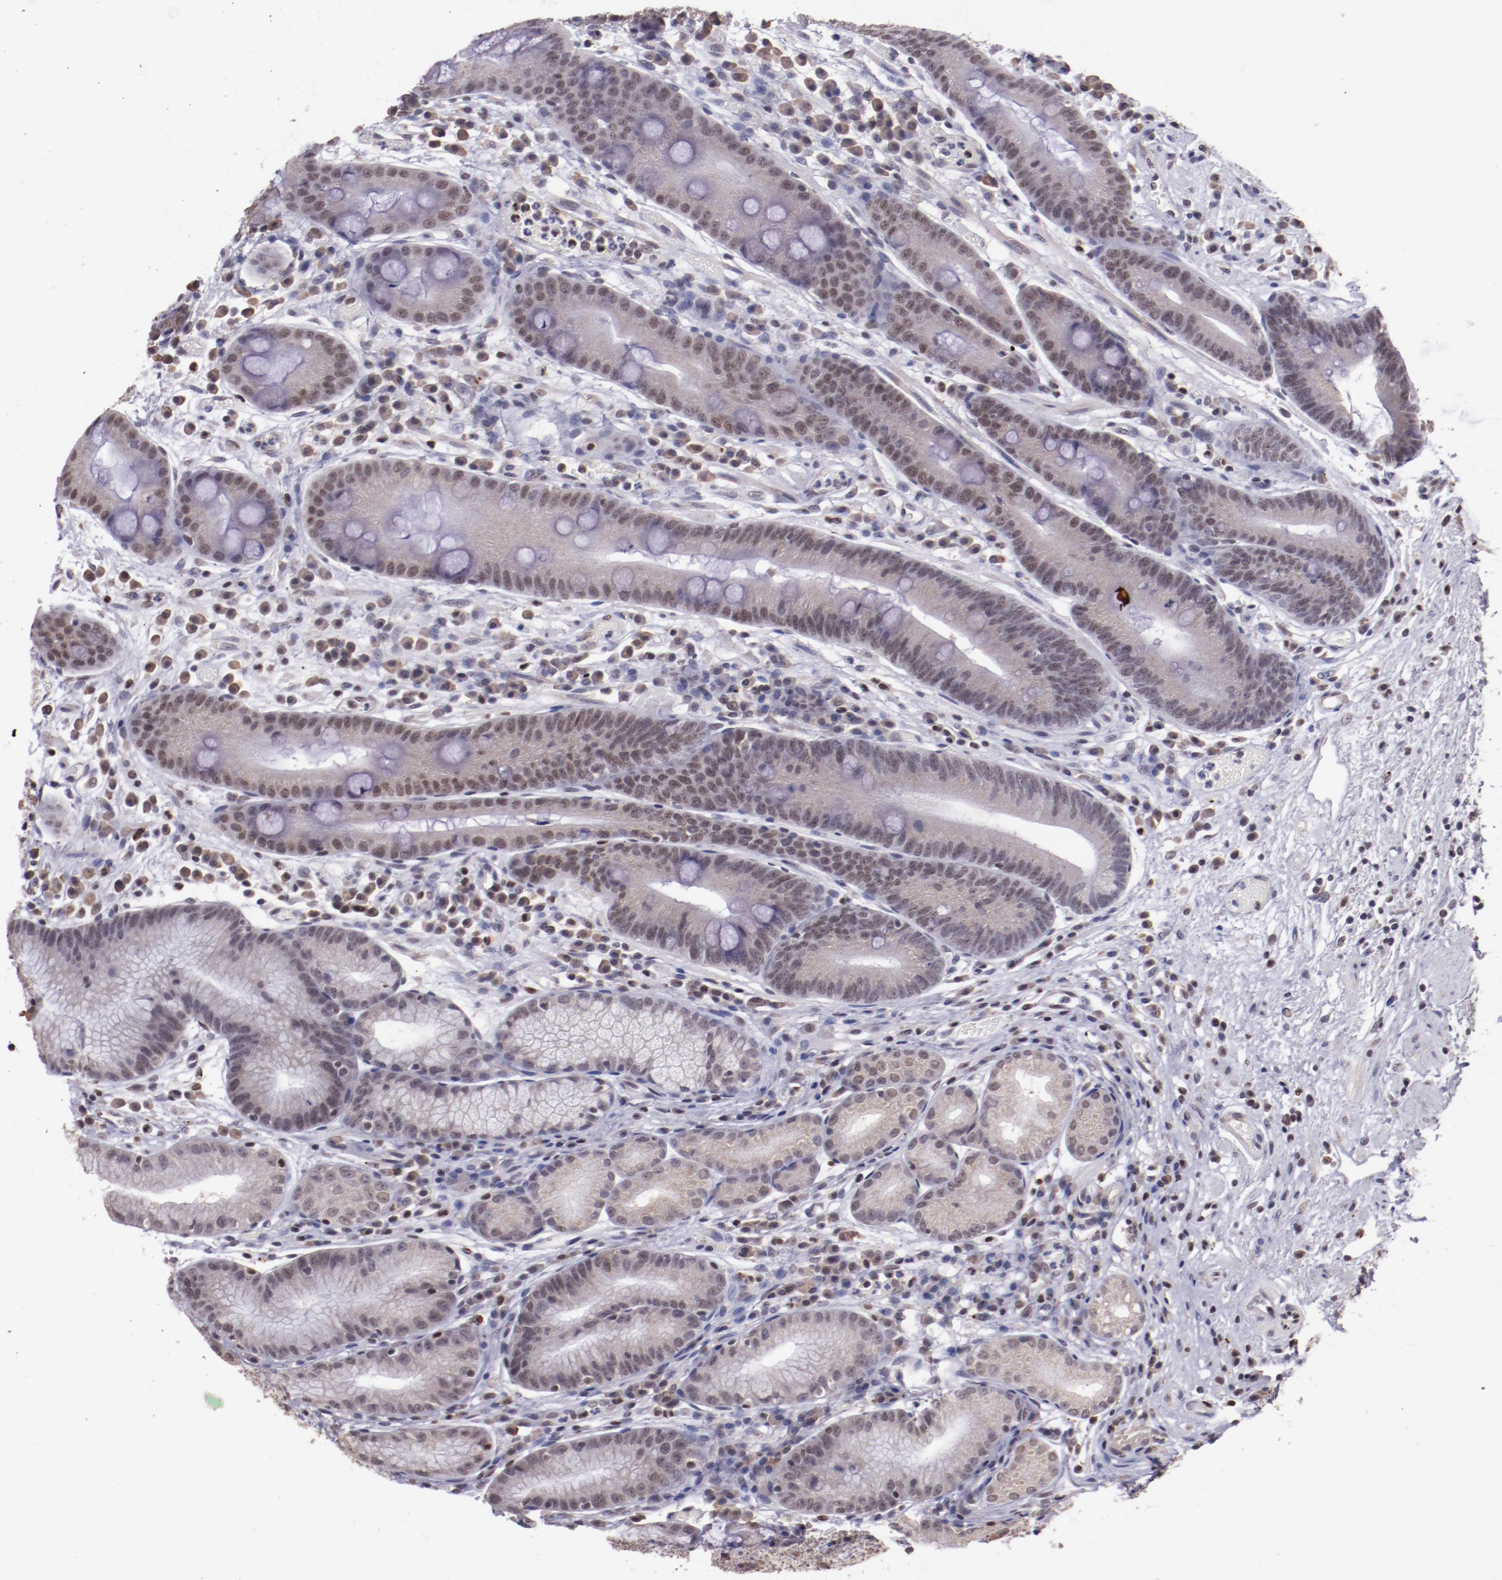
{"staining": {"intensity": "weak", "quantity": ">75%", "location": "nuclear"}, "tissue": "stomach", "cell_type": "Glandular cells", "image_type": "normal", "snomed": [{"axis": "morphology", "description": "Normal tissue, NOS"}, {"axis": "morphology", "description": "Inflammation, NOS"}, {"axis": "topography", "description": "Stomach, lower"}], "caption": "Glandular cells display weak nuclear positivity in approximately >75% of cells in unremarkable stomach.", "gene": "ELF1", "patient": {"sex": "male", "age": 59}}